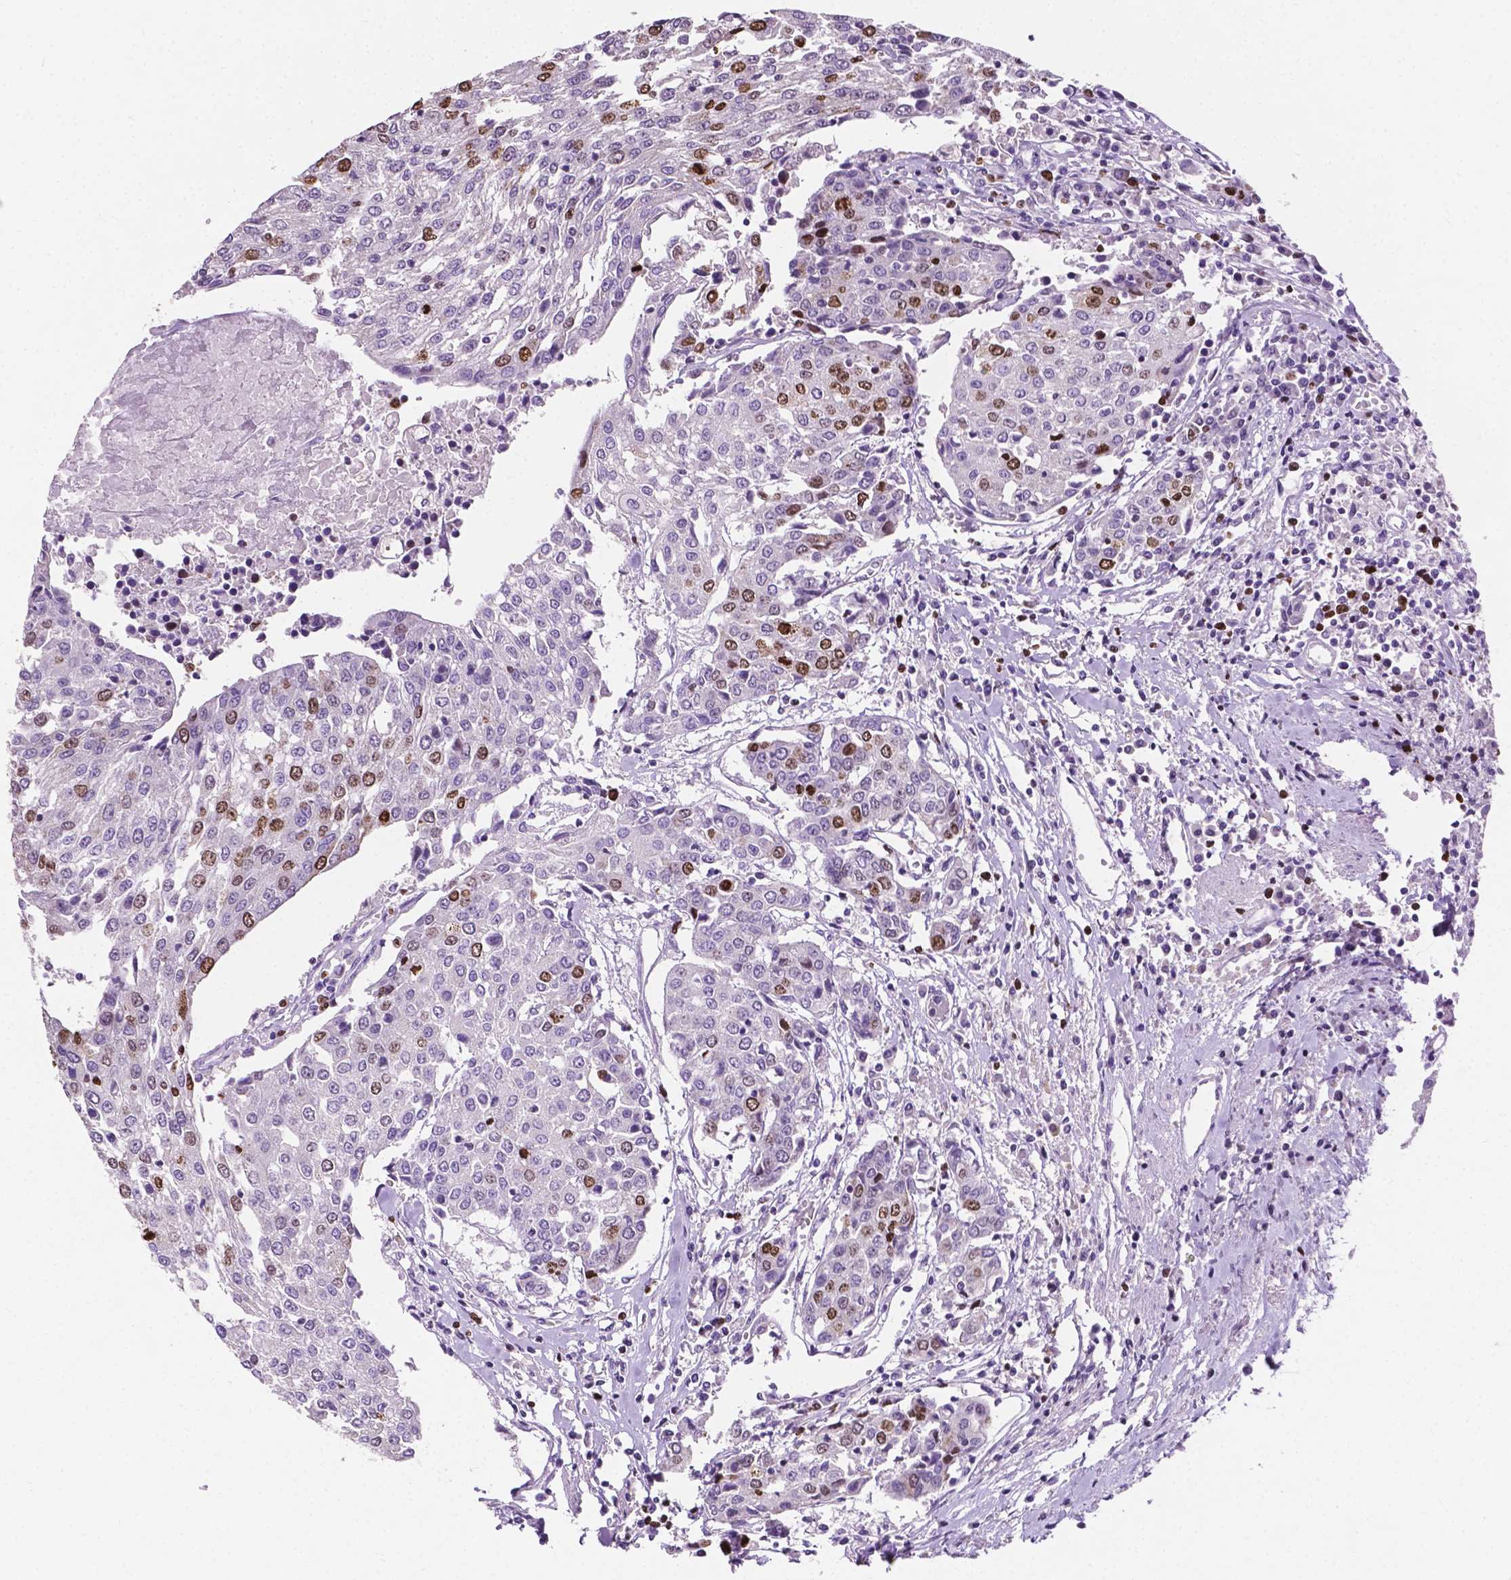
{"staining": {"intensity": "moderate", "quantity": "25%-75%", "location": "nuclear"}, "tissue": "urothelial cancer", "cell_type": "Tumor cells", "image_type": "cancer", "snomed": [{"axis": "morphology", "description": "Urothelial carcinoma, High grade"}, {"axis": "topography", "description": "Urinary bladder"}], "caption": "Protein staining of urothelial cancer tissue demonstrates moderate nuclear expression in about 25%-75% of tumor cells.", "gene": "SIAH2", "patient": {"sex": "female", "age": 85}}